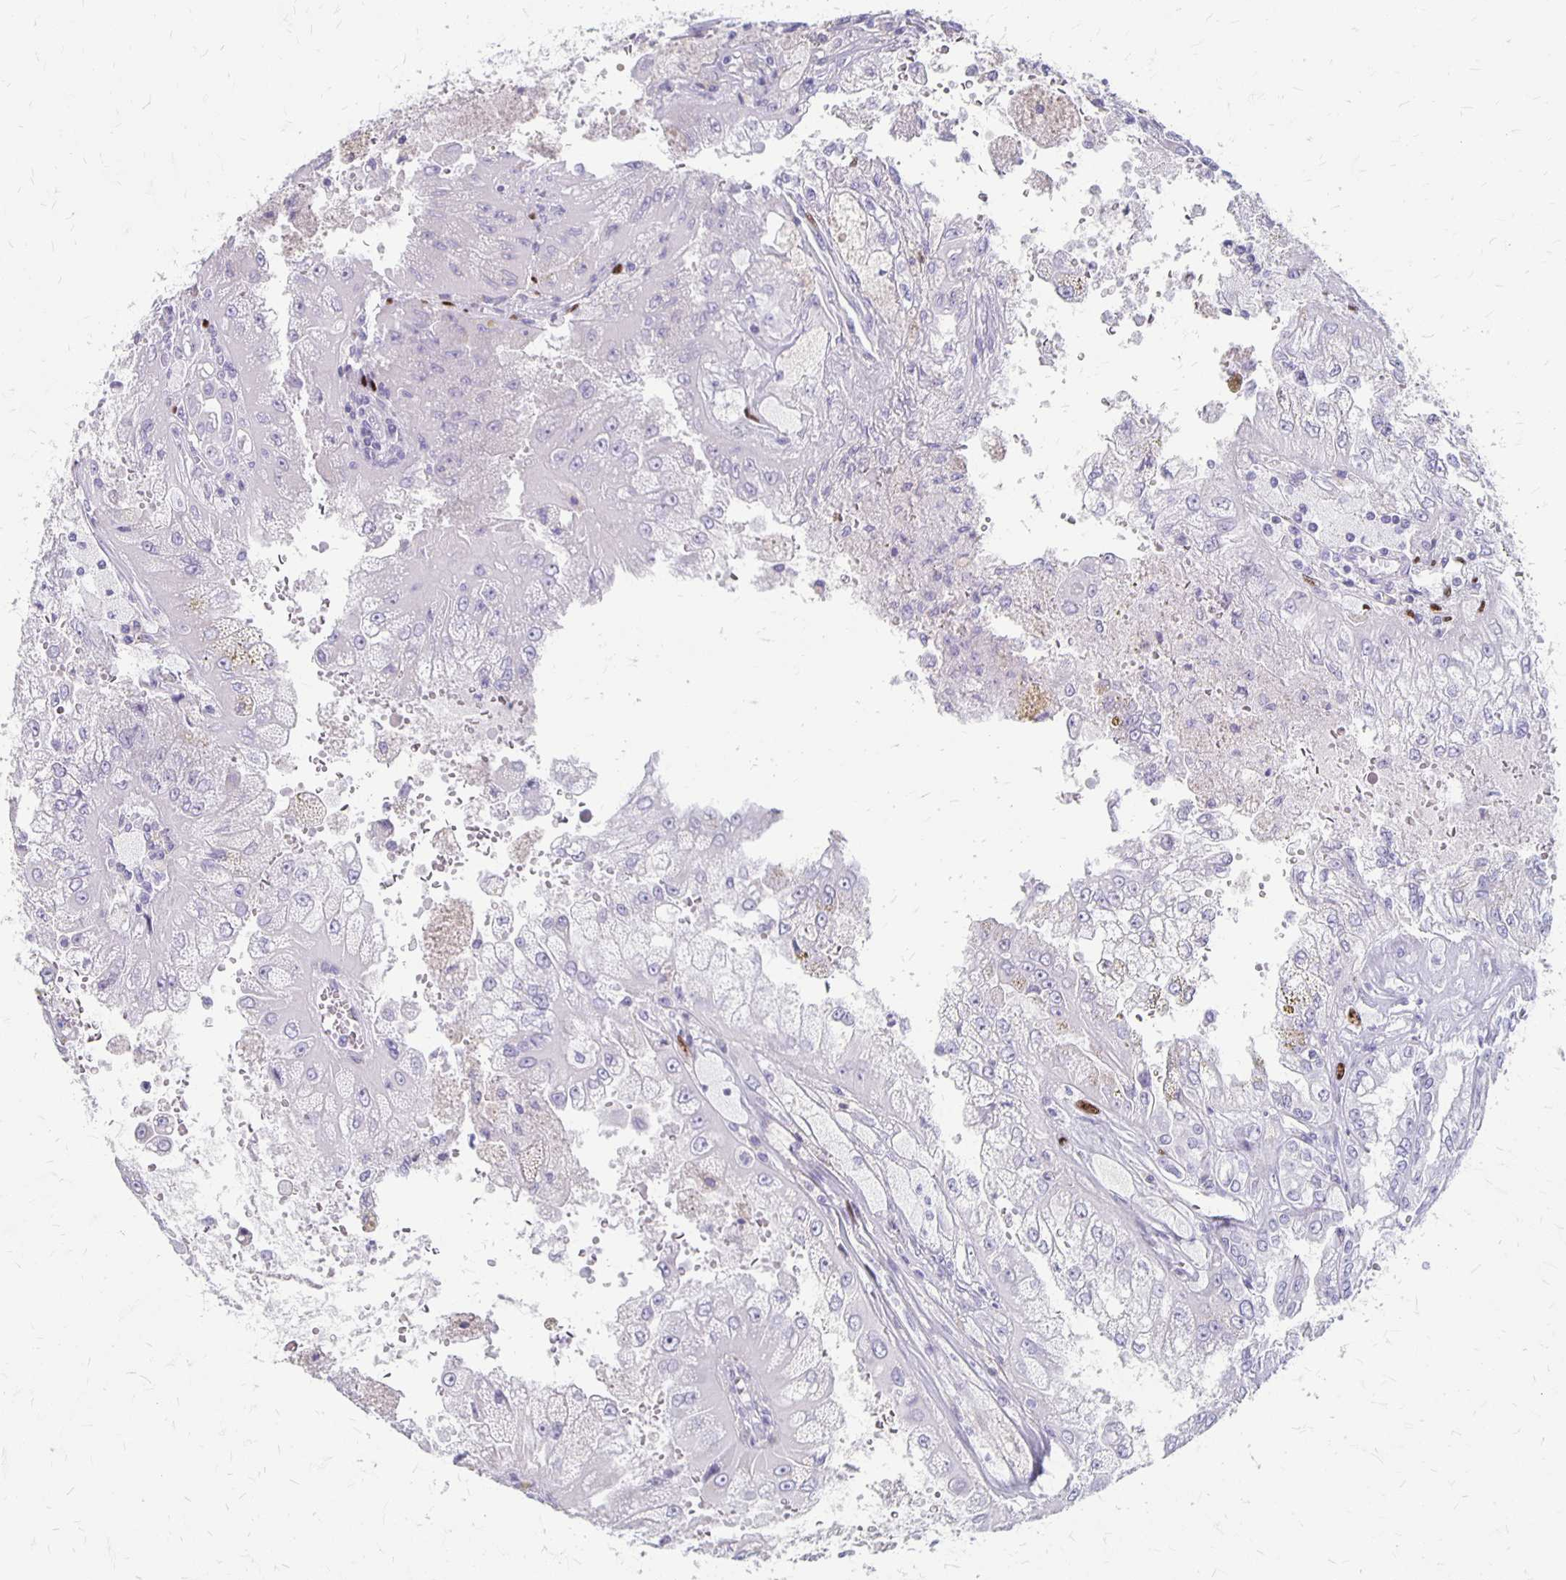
{"staining": {"intensity": "negative", "quantity": "none", "location": "none"}, "tissue": "renal cancer", "cell_type": "Tumor cells", "image_type": "cancer", "snomed": [{"axis": "morphology", "description": "Adenocarcinoma, NOS"}, {"axis": "topography", "description": "Kidney"}], "caption": "Tumor cells are negative for brown protein staining in renal cancer (adenocarcinoma).", "gene": "MAGEC2", "patient": {"sex": "male", "age": 58}}